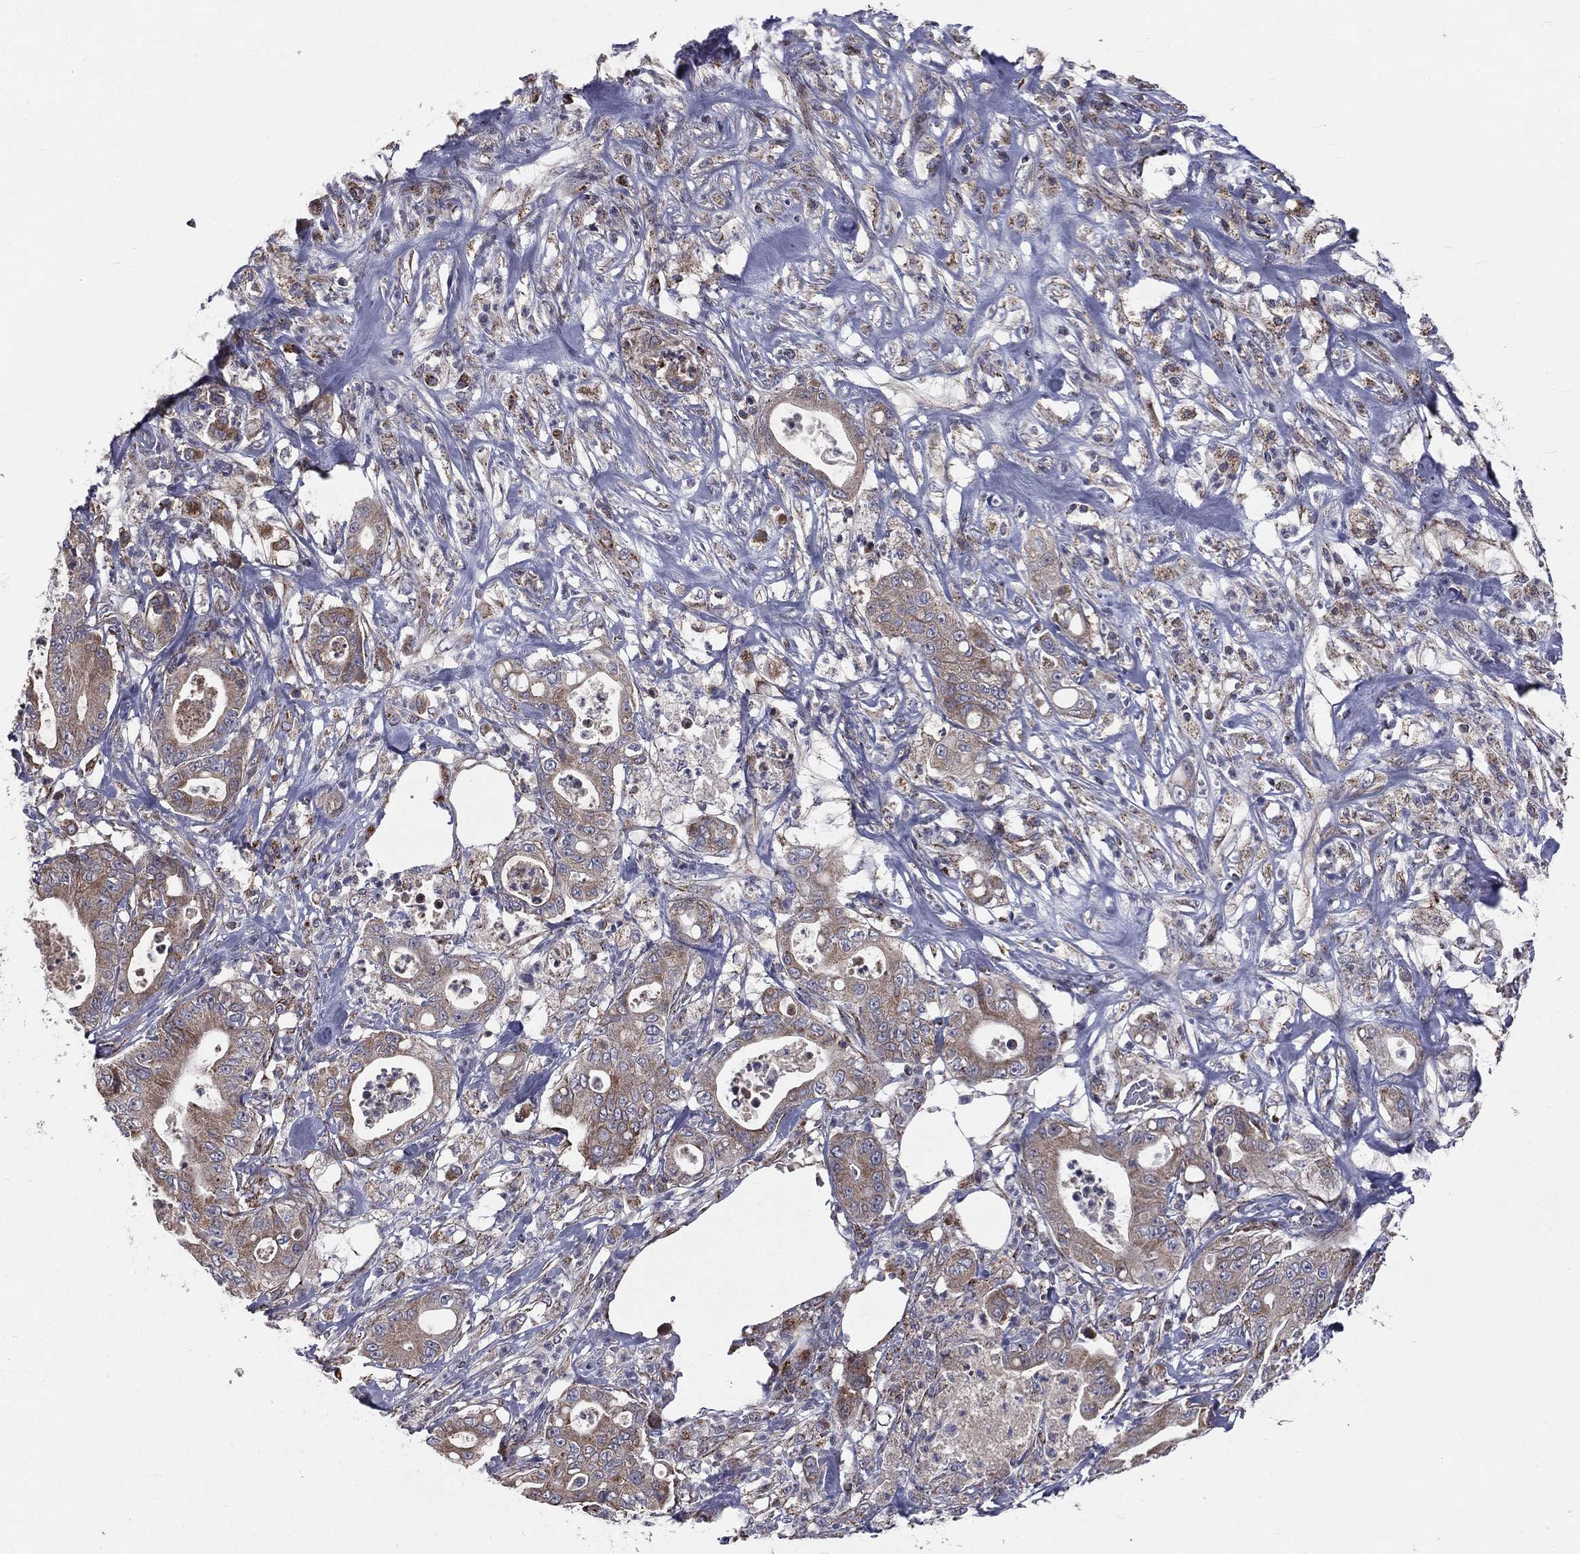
{"staining": {"intensity": "moderate", "quantity": ">75%", "location": "cytoplasmic/membranous"}, "tissue": "pancreatic cancer", "cell_type": "Tumor cells", "image_type": "cancer", "snomed": [{"axis": "morphology", "description": "Adenocarcinoma, NOS"}, {"axis": "topography", "description": "Pancreas"}], "caption": "Pancreatic cancer stained for a protein displays moderate cytoplasmic/membranous positivity in tumor cells.", "gene": "GPD1", "patient": {"sex": "male", "age": 71}}